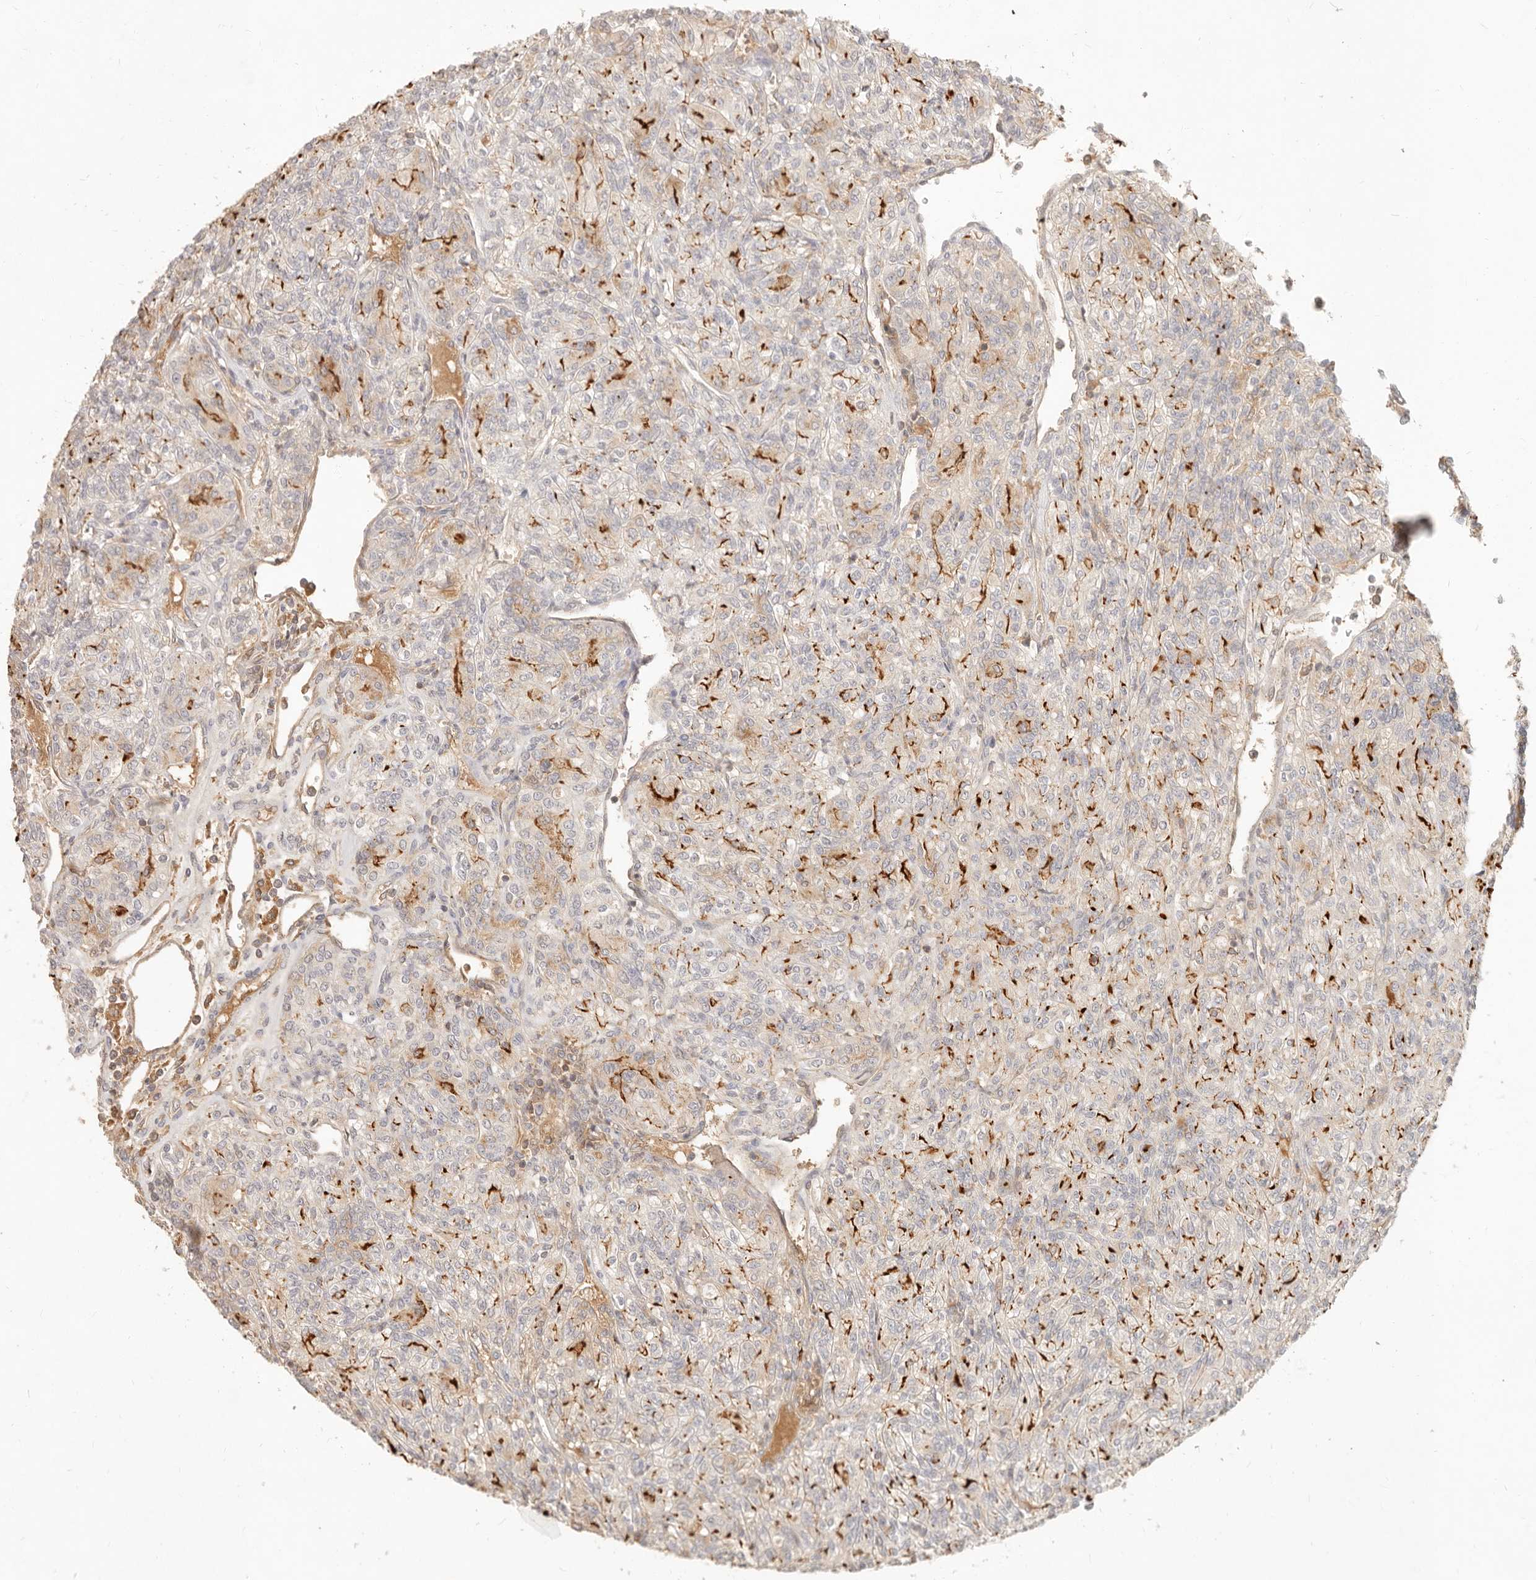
{"staining": {"intensity": "strong", "quantity": "25%-75%", "location": "cytoplasmic/membranous"}, "tissue": "renal cancer", "cell_type": "Tumor cells", "image_type": "cancer", "snomed": [{"axis": "morphology", "description": "Adenocarcinoma, NOS"}, {"axis": "topography", "description": "Kidney"}], "caption": "Protein analysis of renal cancer (adenocarcinoma) tissue demonstrates strong cytoplasmic/membranous positivity in about 25%-75% of tumor cells. Using DAB (brown) and hematoxylin (blue) stains, captured at high magnification using brightfield microscopy.", "gene": "NECAP2", "patient": {"sex": "male", "age": 77}}